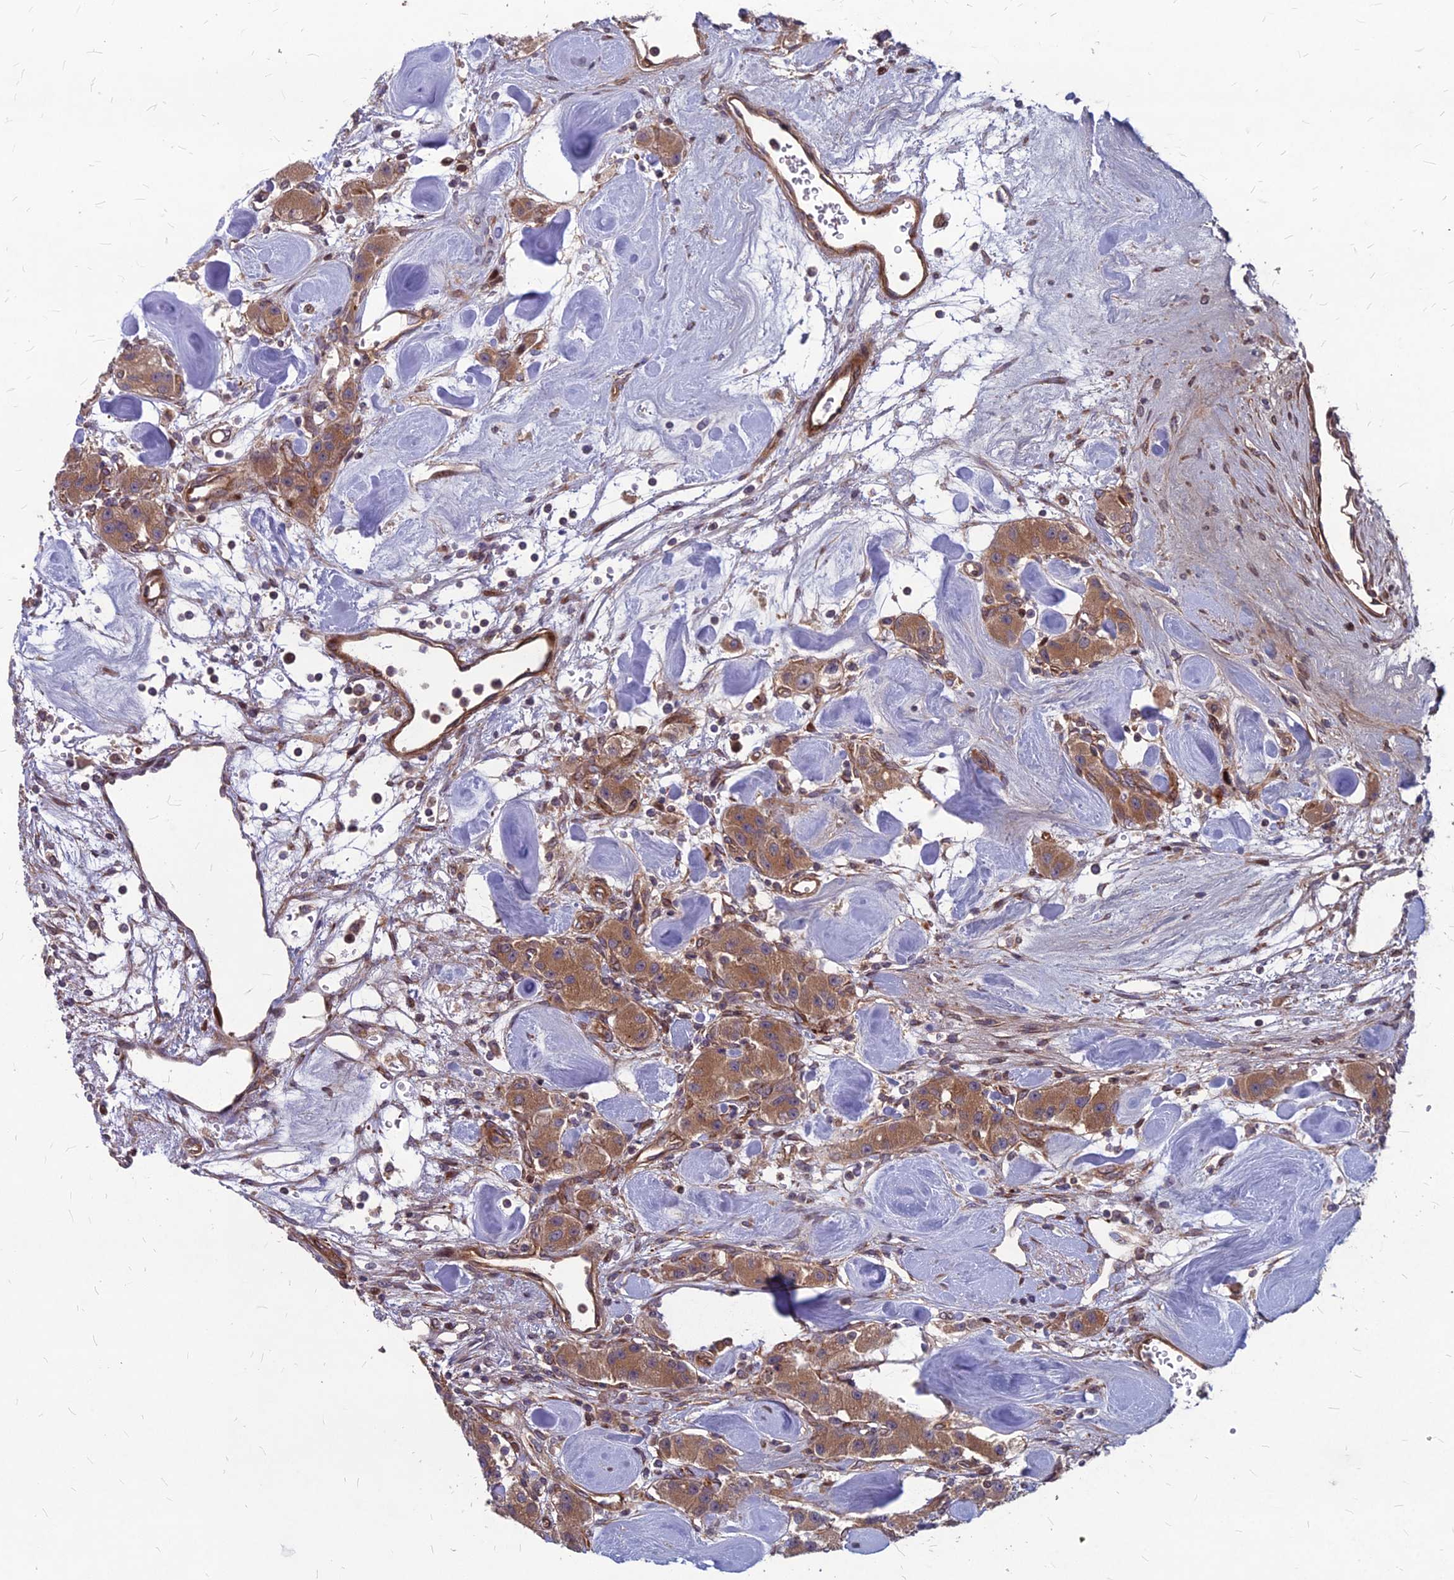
{"staining": {"intensity": "moderate", "quantity": ">75%", "location": "cytoplasmic/membranous"}, "tissue": "carcinoid", "cell_type": "Tumor cells", "image_type": "cancer", "snomed": [{"axis": "morphology", "description": "Carcinoid, malignant, NOS"}, {"axis": "topography", "description": "Pancreas"}], "caption": "A micrograph of carcinoid stained for a protein demonstrates moderate cytoplasmic/membranous brown staining in tumor cells.", "gene": "MFSD8", "patient": {"sex": "male", "age": 41}}